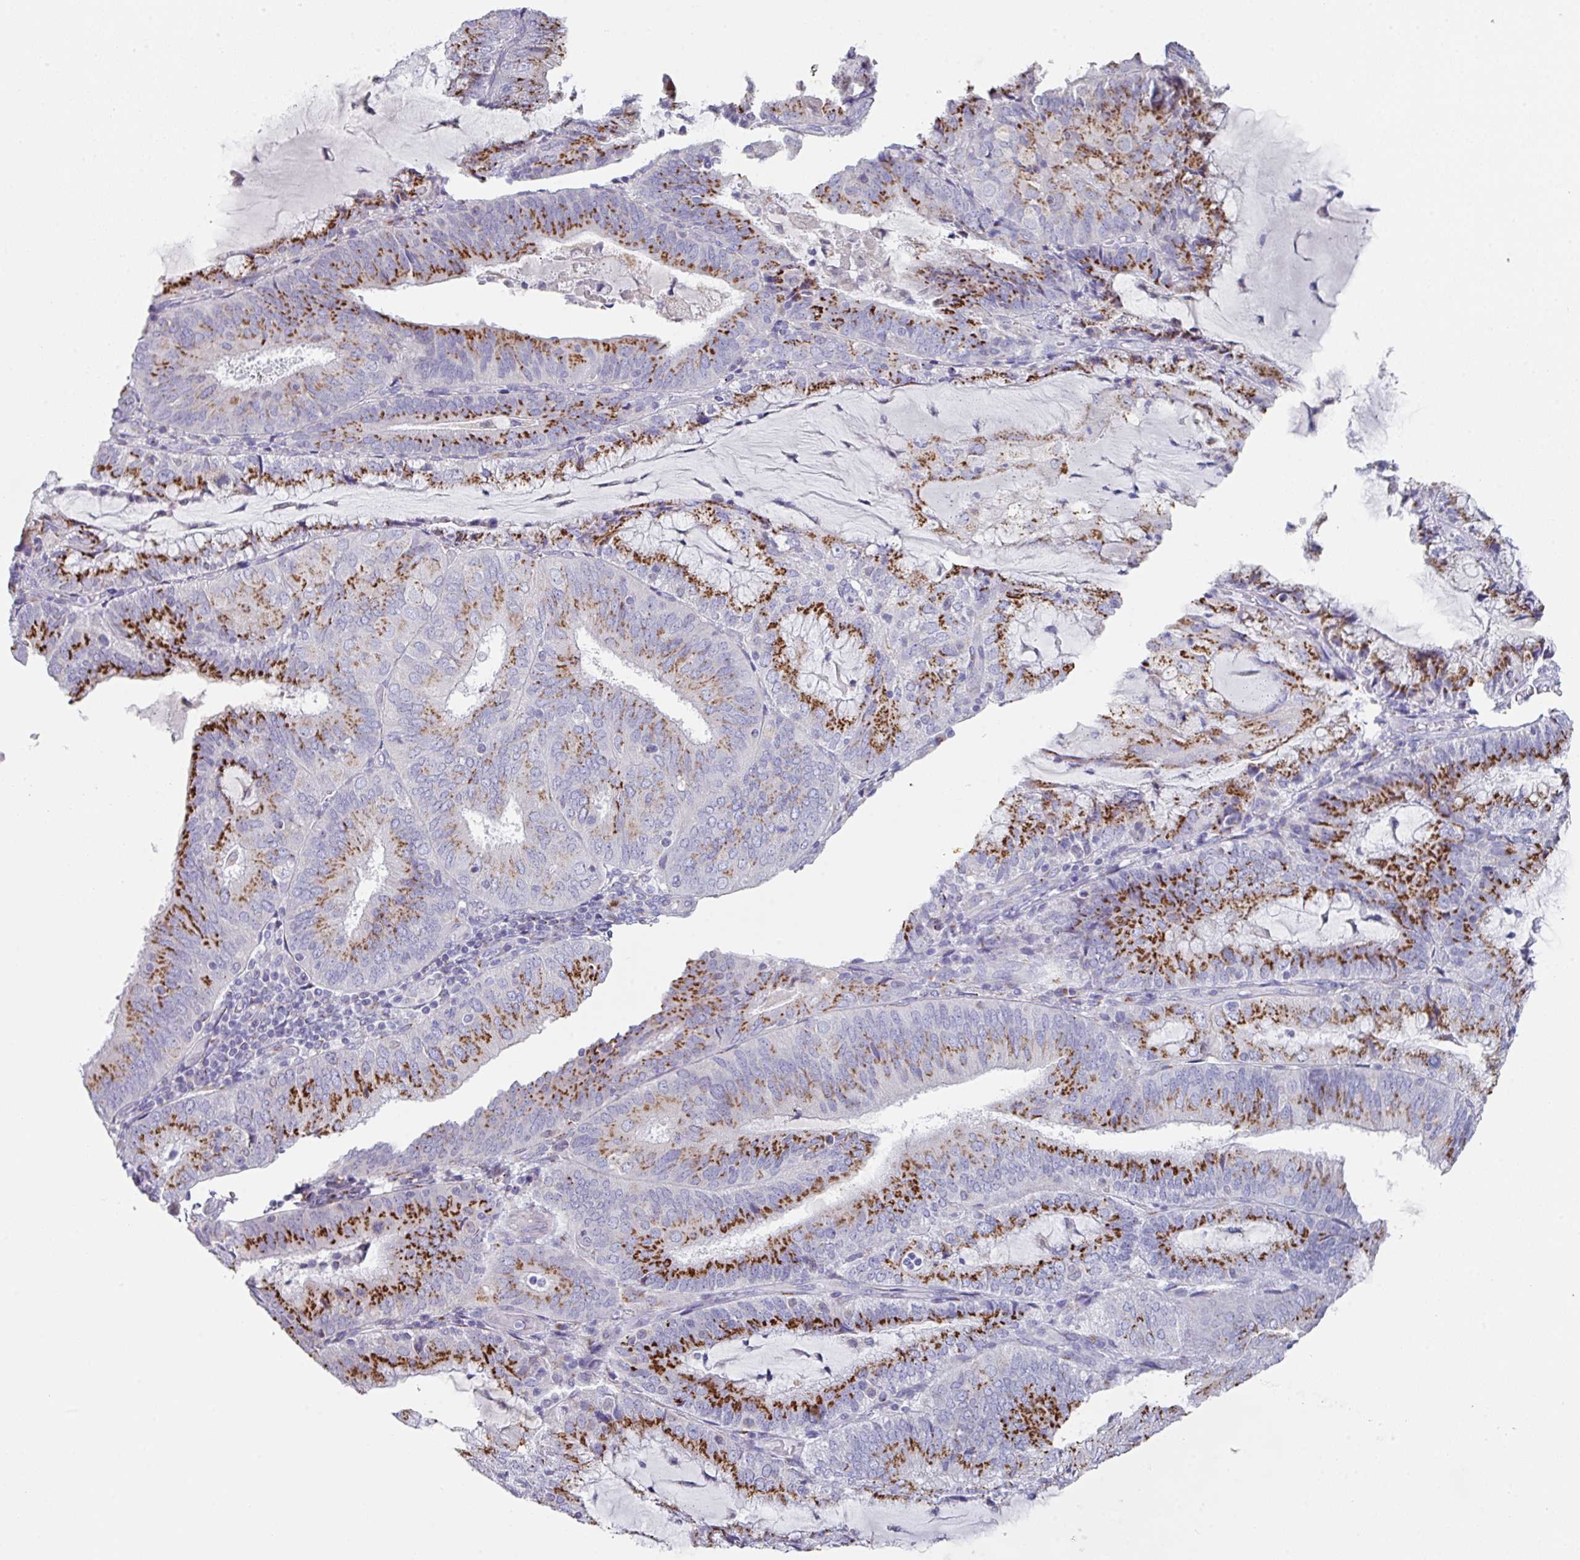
{"staining": {"intensity": "moderate", "quantity": "25%-75%", "location": "cytoplasmic/membranous"}, "tissue": "endometrial cancer", "cell_type": "Tumor cells", "image_type": "cancer", "snomed": [{"axis": "morphology", "description": "Adenocarcinoma, NOS"}, {"axis": "topography", "description": "Endometrium"}], "caption": "Moderate cytoplasmic/membranous staining for a protein is appreciated in approximately 25%-75% of tumor cells of endometrial cancer using immunohistochemistry (IHC).", "gene": "VKORC1L1", "patient": {"sex": "female", "age": 81}}